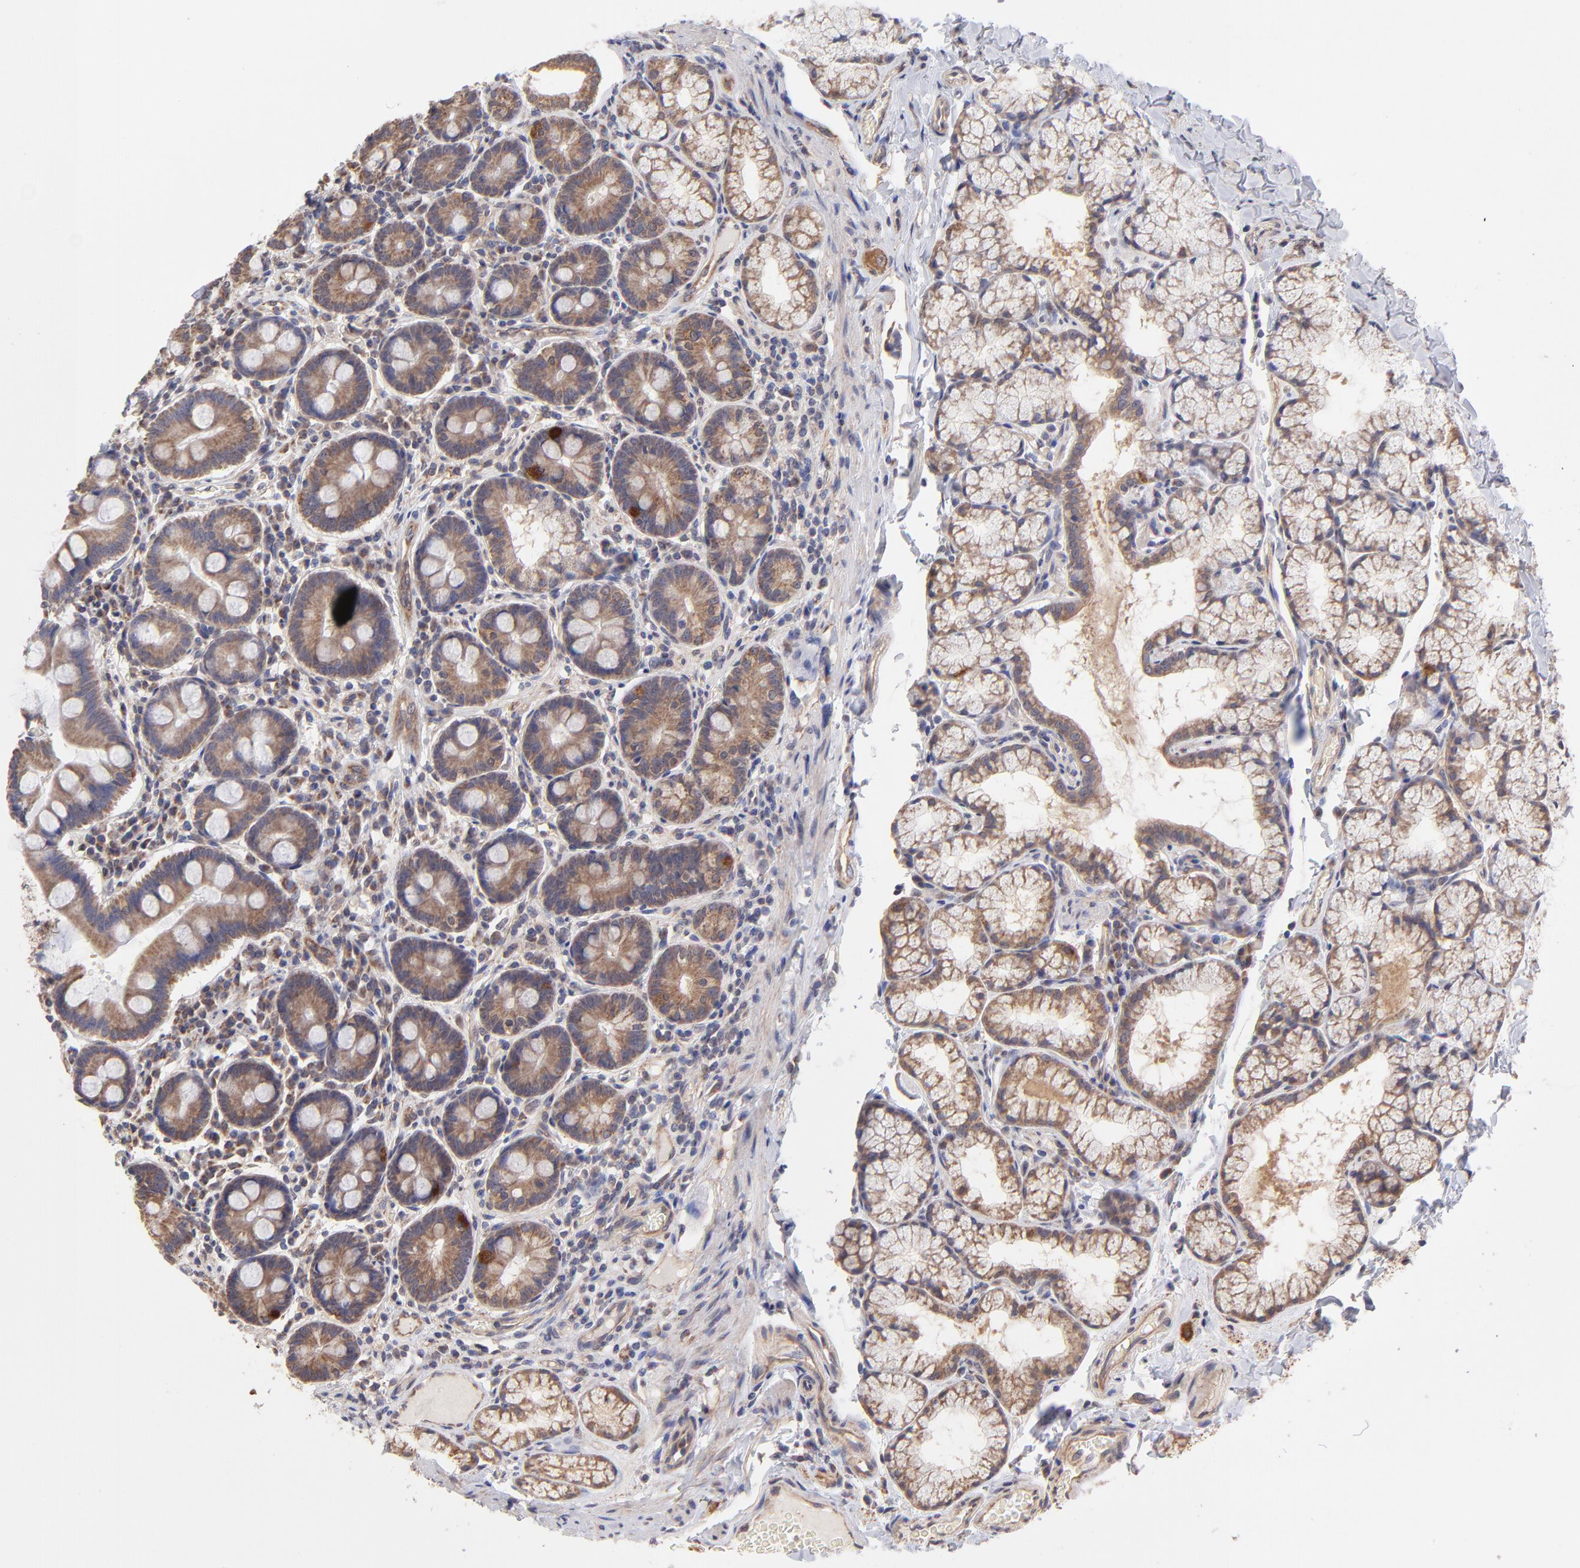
{"staining": {"intensity": "moderate", "quantity": ">75%", "location": "cytoplasmic/membranous"}, "tissue": "duodenum", "cell_type": "Glandular cells", "image_type": "normal", "snomed": [{"axis": "morphology", "description": "Normal tissue, NOS"}, {"axis": "topography", "description": "Duodenum"}], "caption": "Glandular cells reveal medium levels of moderate cytoplasmic/membranous positivity in approximately >75% of cells in unremarkable human duodenum. The staining is performed using DAB (3,3'-diaminobenzidine) brown chromogen to label protein expression. The nuclei are counter-stained blue using hematoxylin.", "gene": "UBE2H", "patient": {"sex": "male", "age": 50}}